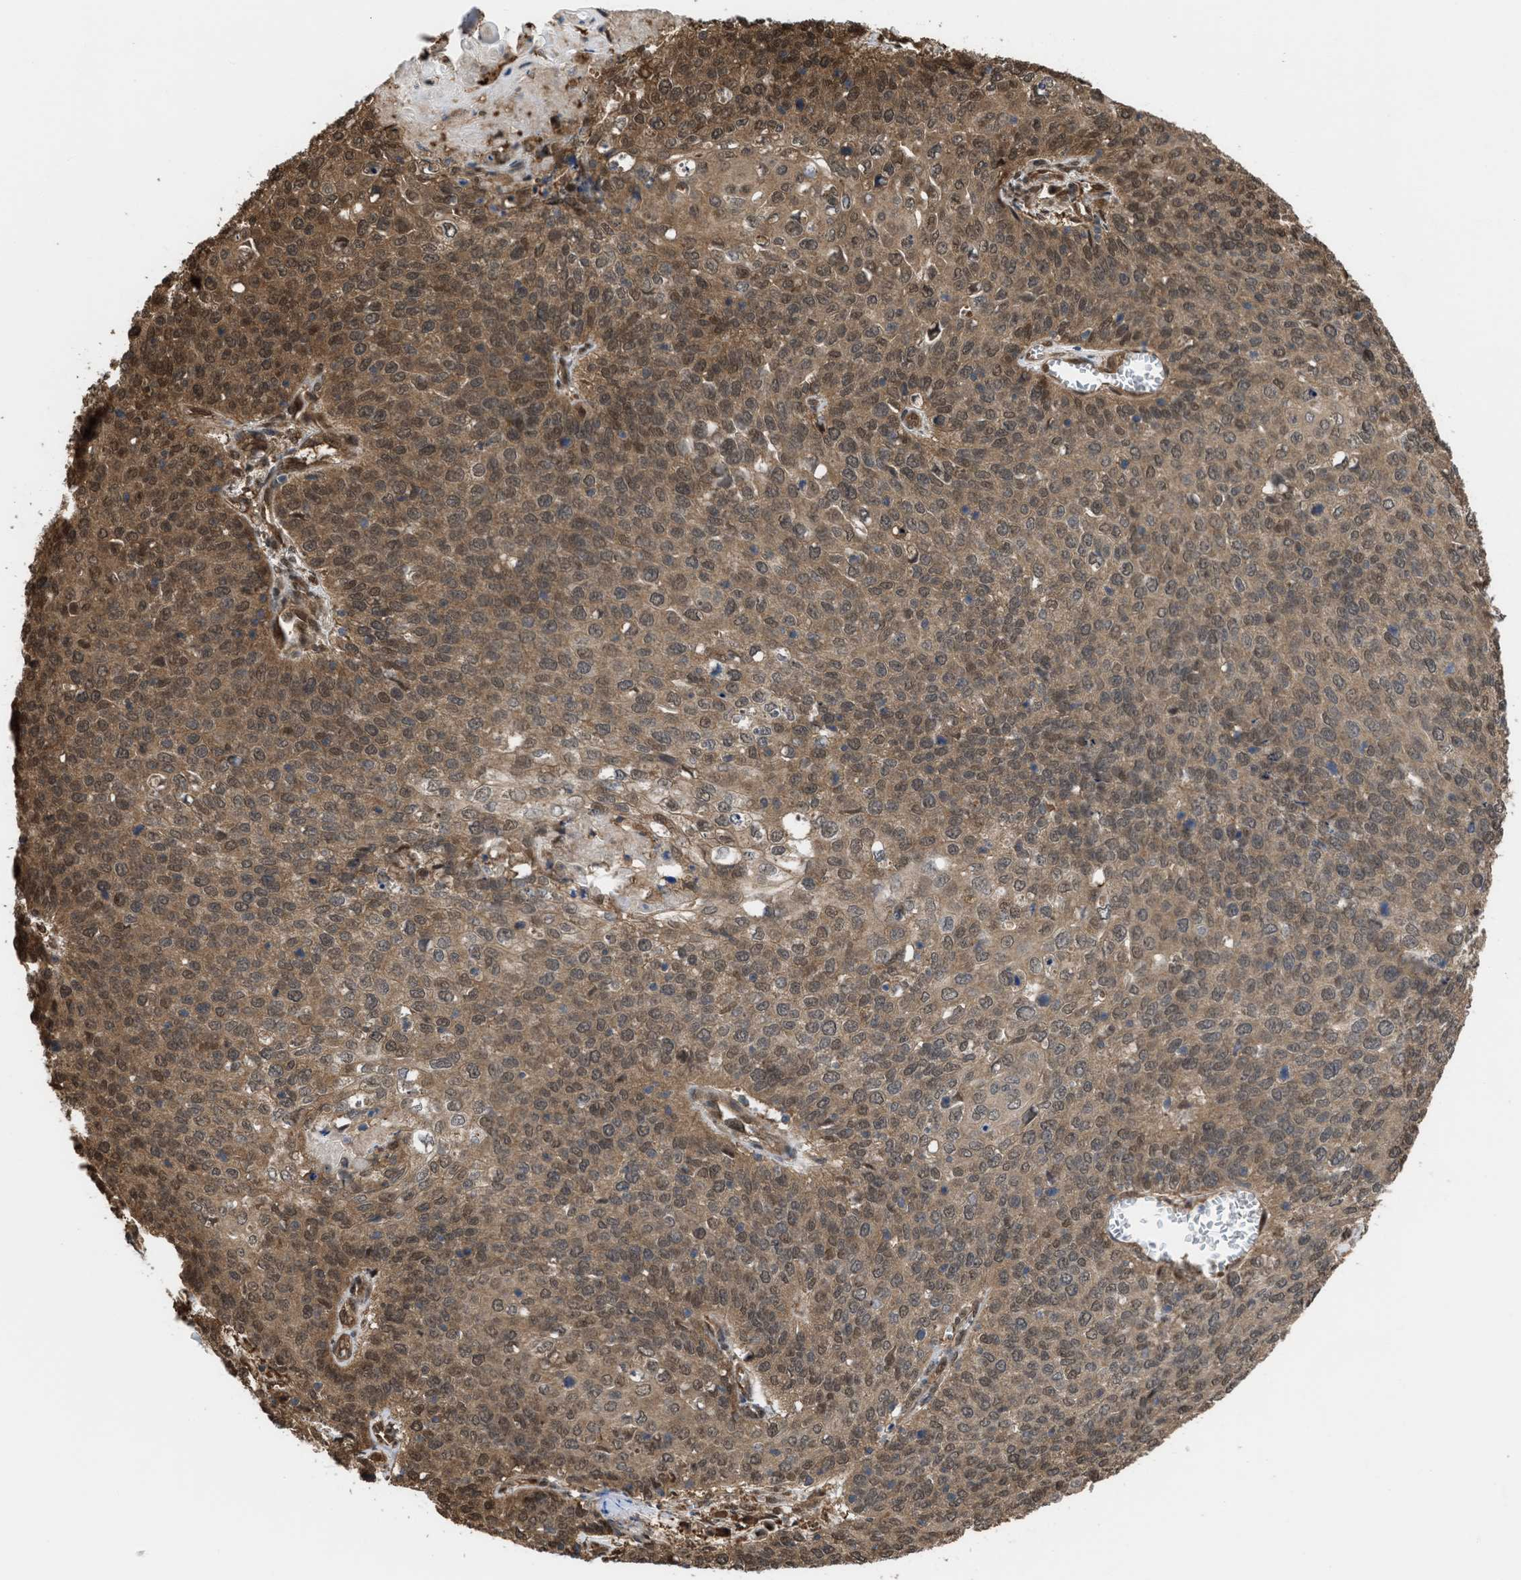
{"staining": {"intensity": "moderate", "quantity": ">75%", "location": "cytoplasmic/membranous"}, "tissue": "cervical cancer", "cell_type": "Tumor cells", "image_type": "cancer", "snomed": [{"axis": "morphology", "description": "Squamous cell carcinoma, NOS"}, {"axis": "topography", "description": "Cervix"}], "caption": "This histopathology image exhibits cervical cancer stained with IHC to label a protein in brown. The cytoplasmic/membranous of tumor cells show moderate positivity for the protein. Nuclei are counter-stained blue.", "gene": "YWHAG", "patient": {"sex": "female", "age": 39}}